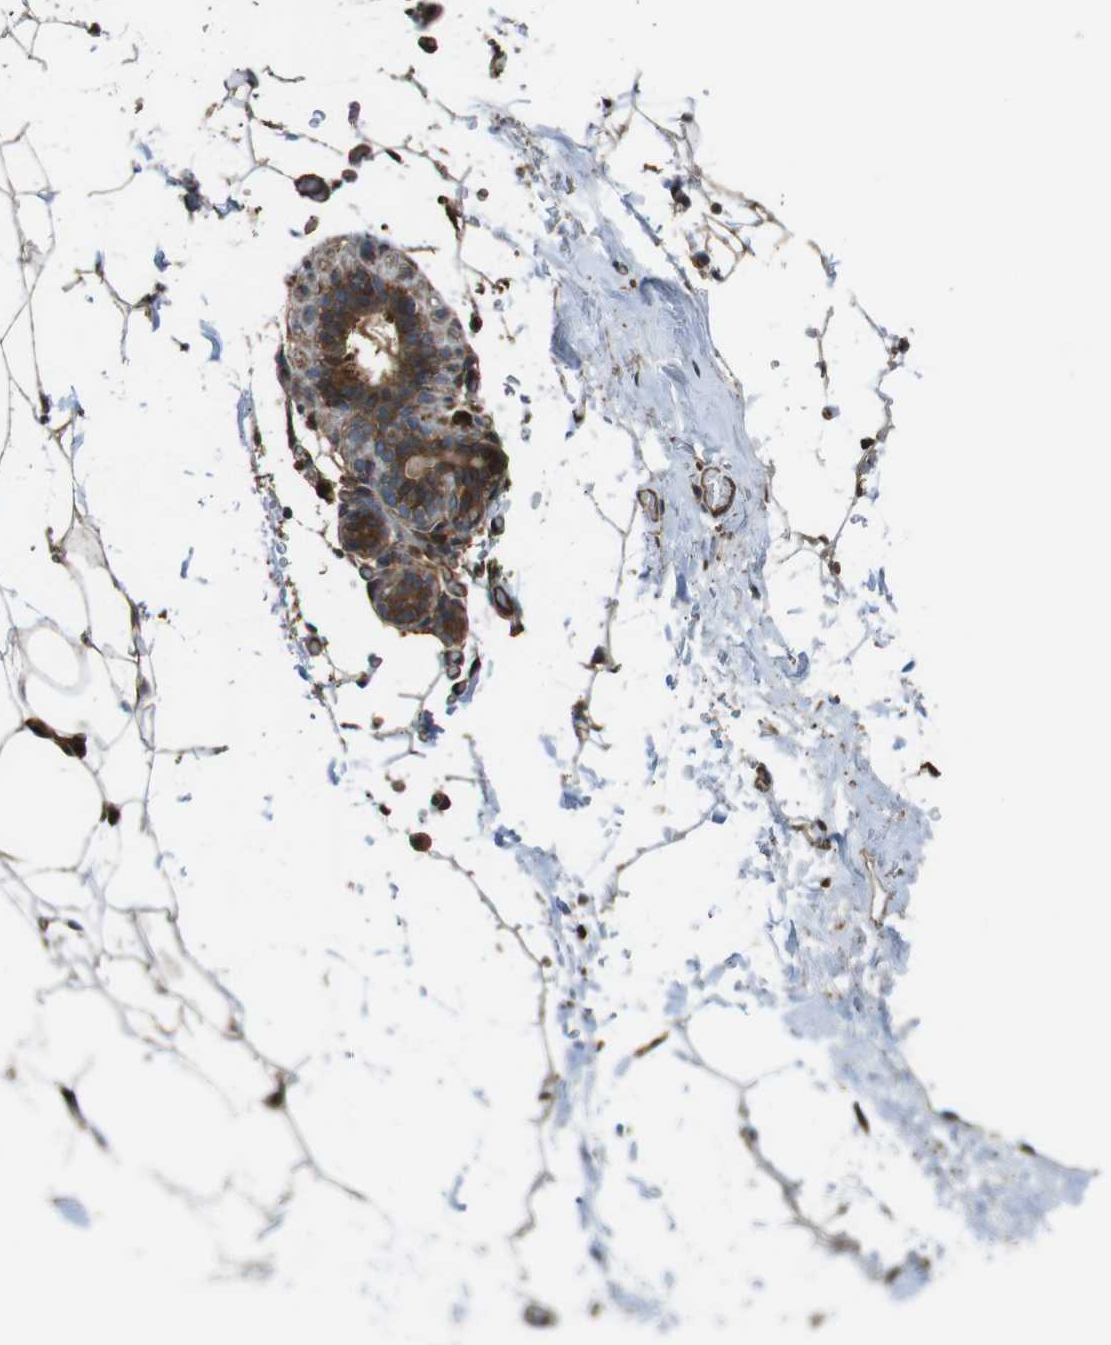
{"staining": {"intensity": "moderate", "quantity": ">75%", "location": "cytoplasmic/membranous"}, "tissue": "adipose tissue", "cell_type": "Adipocytes", "image_type": "normal", "snomed": [{"axis": "morphology", "description": "Normal tissue, NOS"}, {"axis": "topography", "description": "Breast"}, {"axis": "topography", "description": "Soft tissue"}], "caption": "DAB immunohistochemical staining of normal adipose tissue displays moderate cytoplasmic/membranous protein staining in approximately >75% of adipocytes. (Brightfield microscopy of DAB IHC at high magnification).", "gene": "ARHGDIA", "patient": {"sex": "female", "age": 75}}